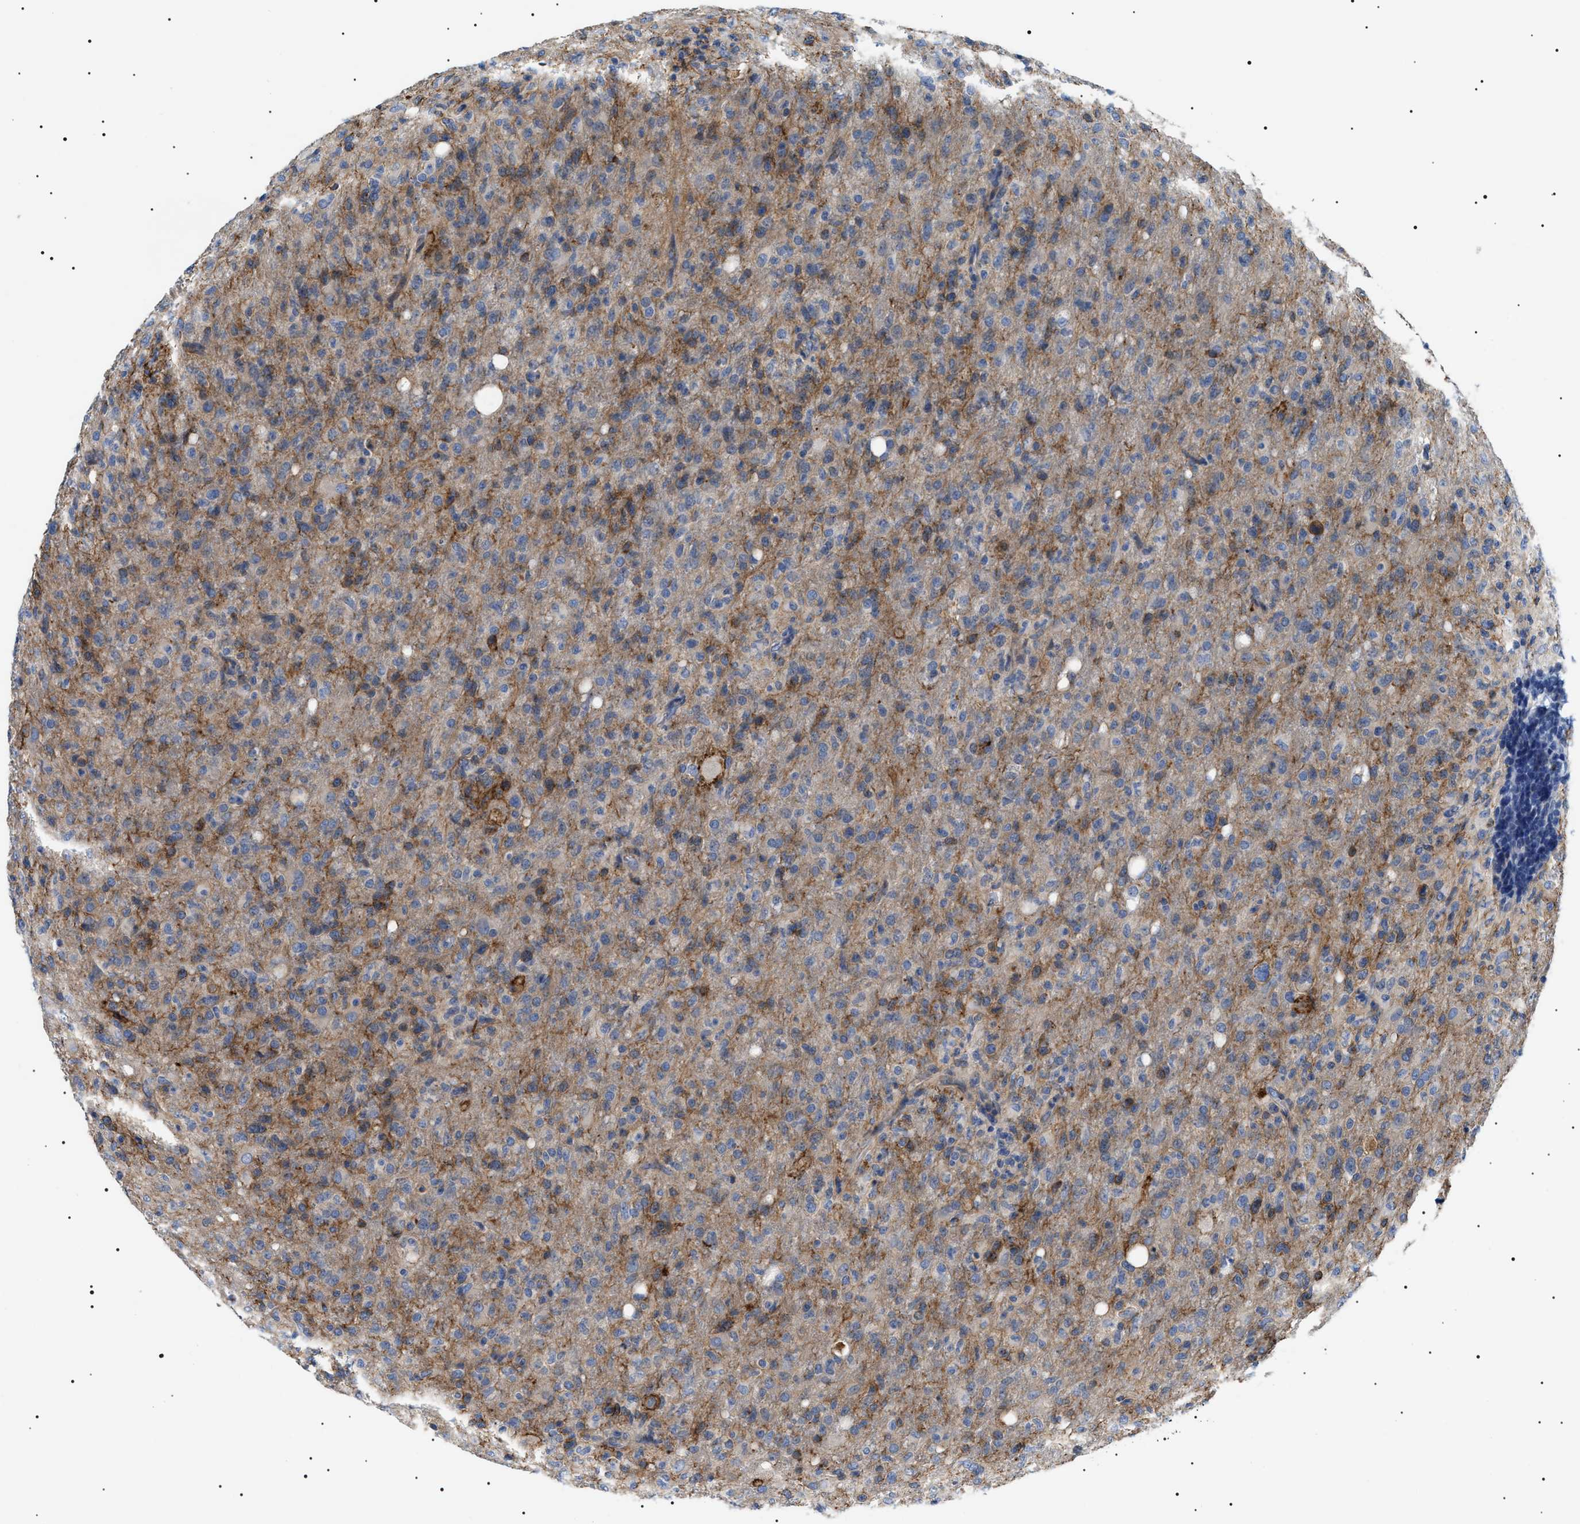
{"staining": {"intensity": "moderate", "quantity": "25%-75%", "location": "cytoplasmic/membranous"}, "tissue": "glioma", "cell_type": "Tumor cells", "image_type": "cancer", "snomed": [{"axis": "morphology", "description": "Glioma, malignant, High grade"}, {"axis": "topography", "description": "Brain"}], "caption": "Immunohistochemistry micrograph of malignant glioma (high-grade) stained for a protein (brown), which demonstrates medium levels of moderate cytoplasmic/membranous positivity in about 25%-75% of tumor cells.", "gene": "TMEM222", "patient": {"sex": "female", "age": 57}}